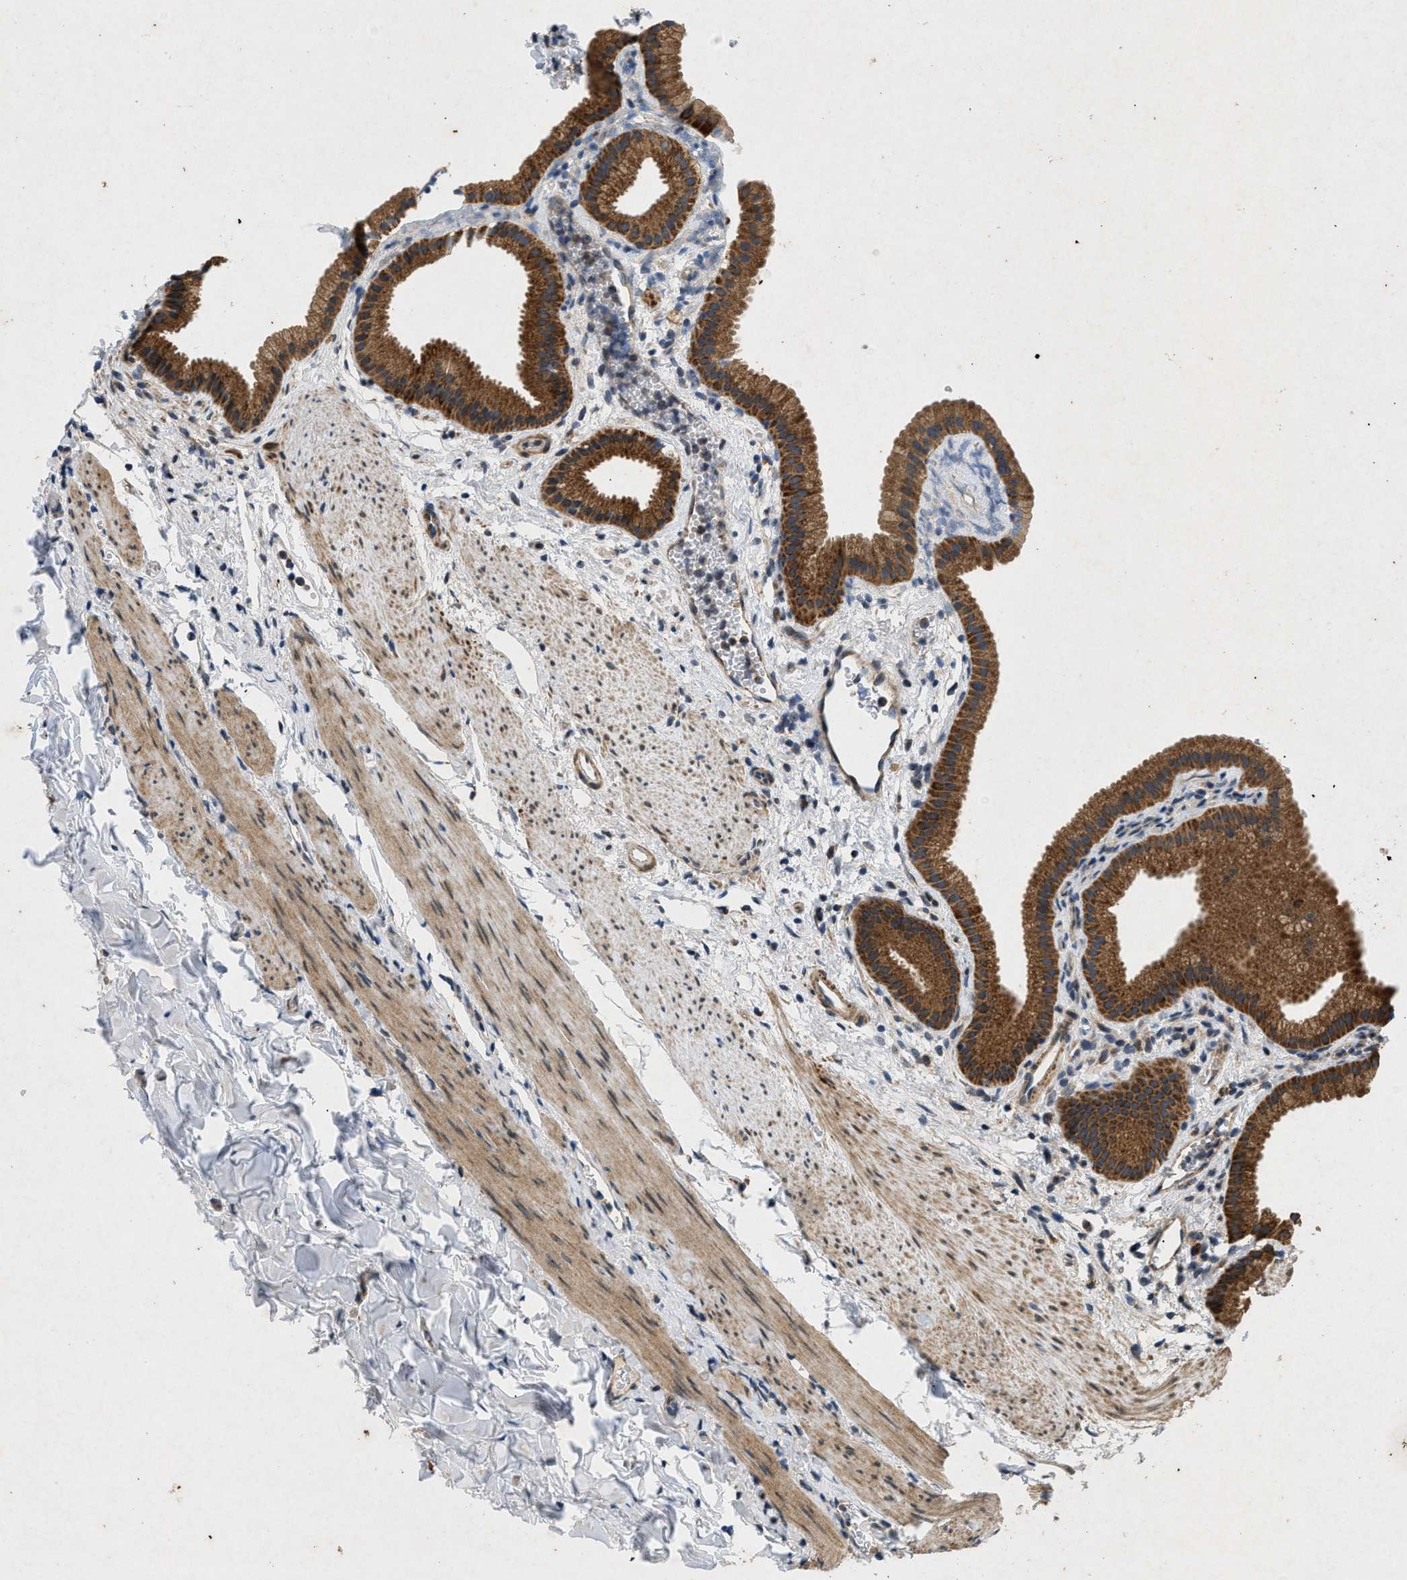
{"staining": {"intensity": "strong", "quantity": ">75%", "location": "cytoplasmic/membranous"}, "tissue": "gallbladder", "cell_type": "Glandular cells", "image_type": "normal", "snomed": [{"axis": "morphology", "description": "Normal tissue, NOS"}, {"axis": "topography", "description": "Gallbladder"}], "caption": "Gallbladder stained with DAB immunohistochemistry exhibits high levels of strong cytoplasmic/membranous staining in approximately >75% of glandular cells. (brown staining indicates protein expression, while blue staining denotes nuclei).", "gene": "PRKG2", "patient": {"sex": "female", "age": 64}}